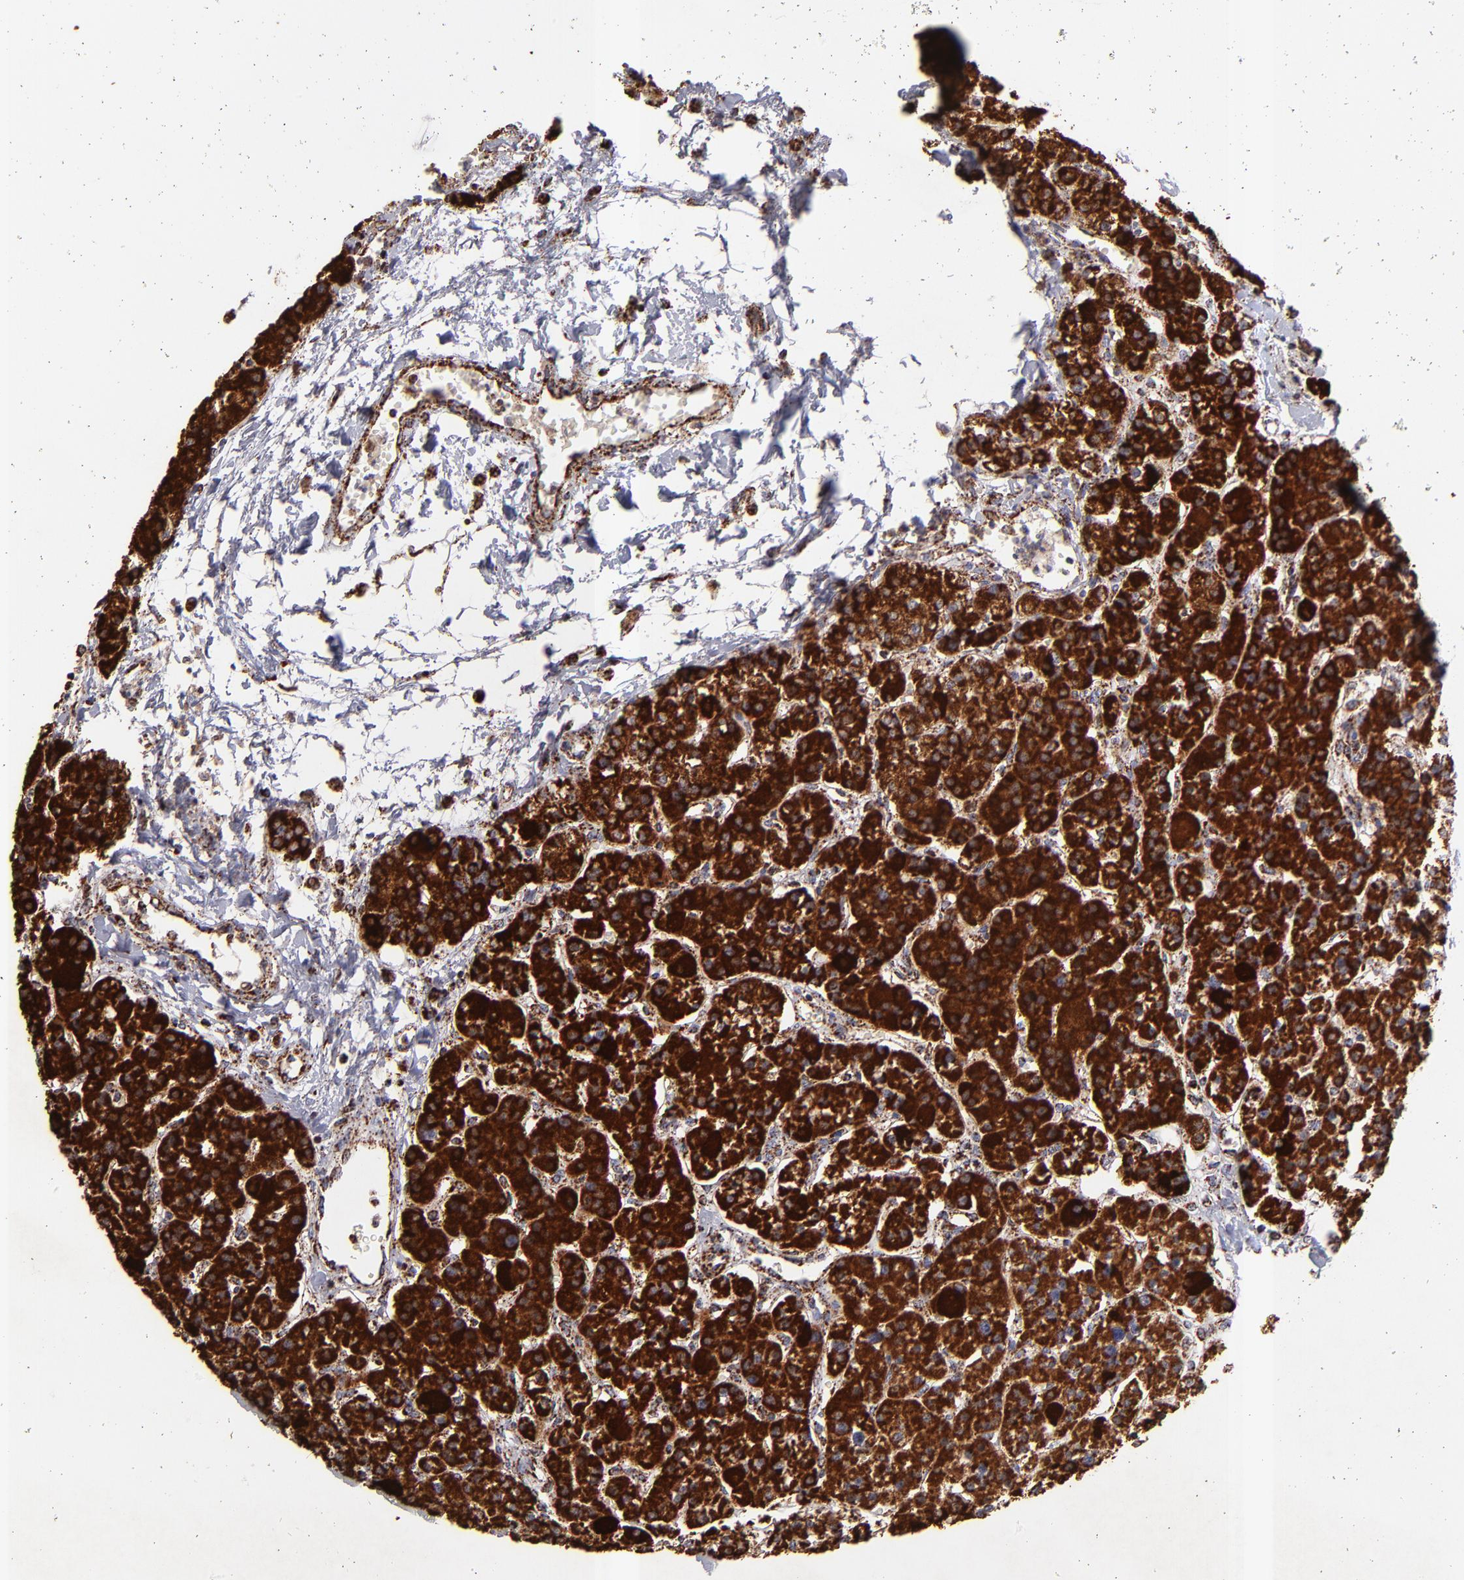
{"staining": {"intensity": "strong", "quantity": ">75%", "location": "cytoplasmic/membranous"}, "tissue": "parathyroid gland", "cell_type": "Glandular cells", "image_type": "normal", "snomed": [{"axis": "morphology", "description": "Normal tissue, NOS"}, {"axis": "topography", "description": "Parathyroid gland"}], "caption": "This histopathology image exhibits IHC staining of unremarkable parathyroid gland, with high strong cytoplasmic/membranous positivity in about >75% of glandular cells.", "gene": "DLST", "patient": {"sex": "female", "age": 58}}